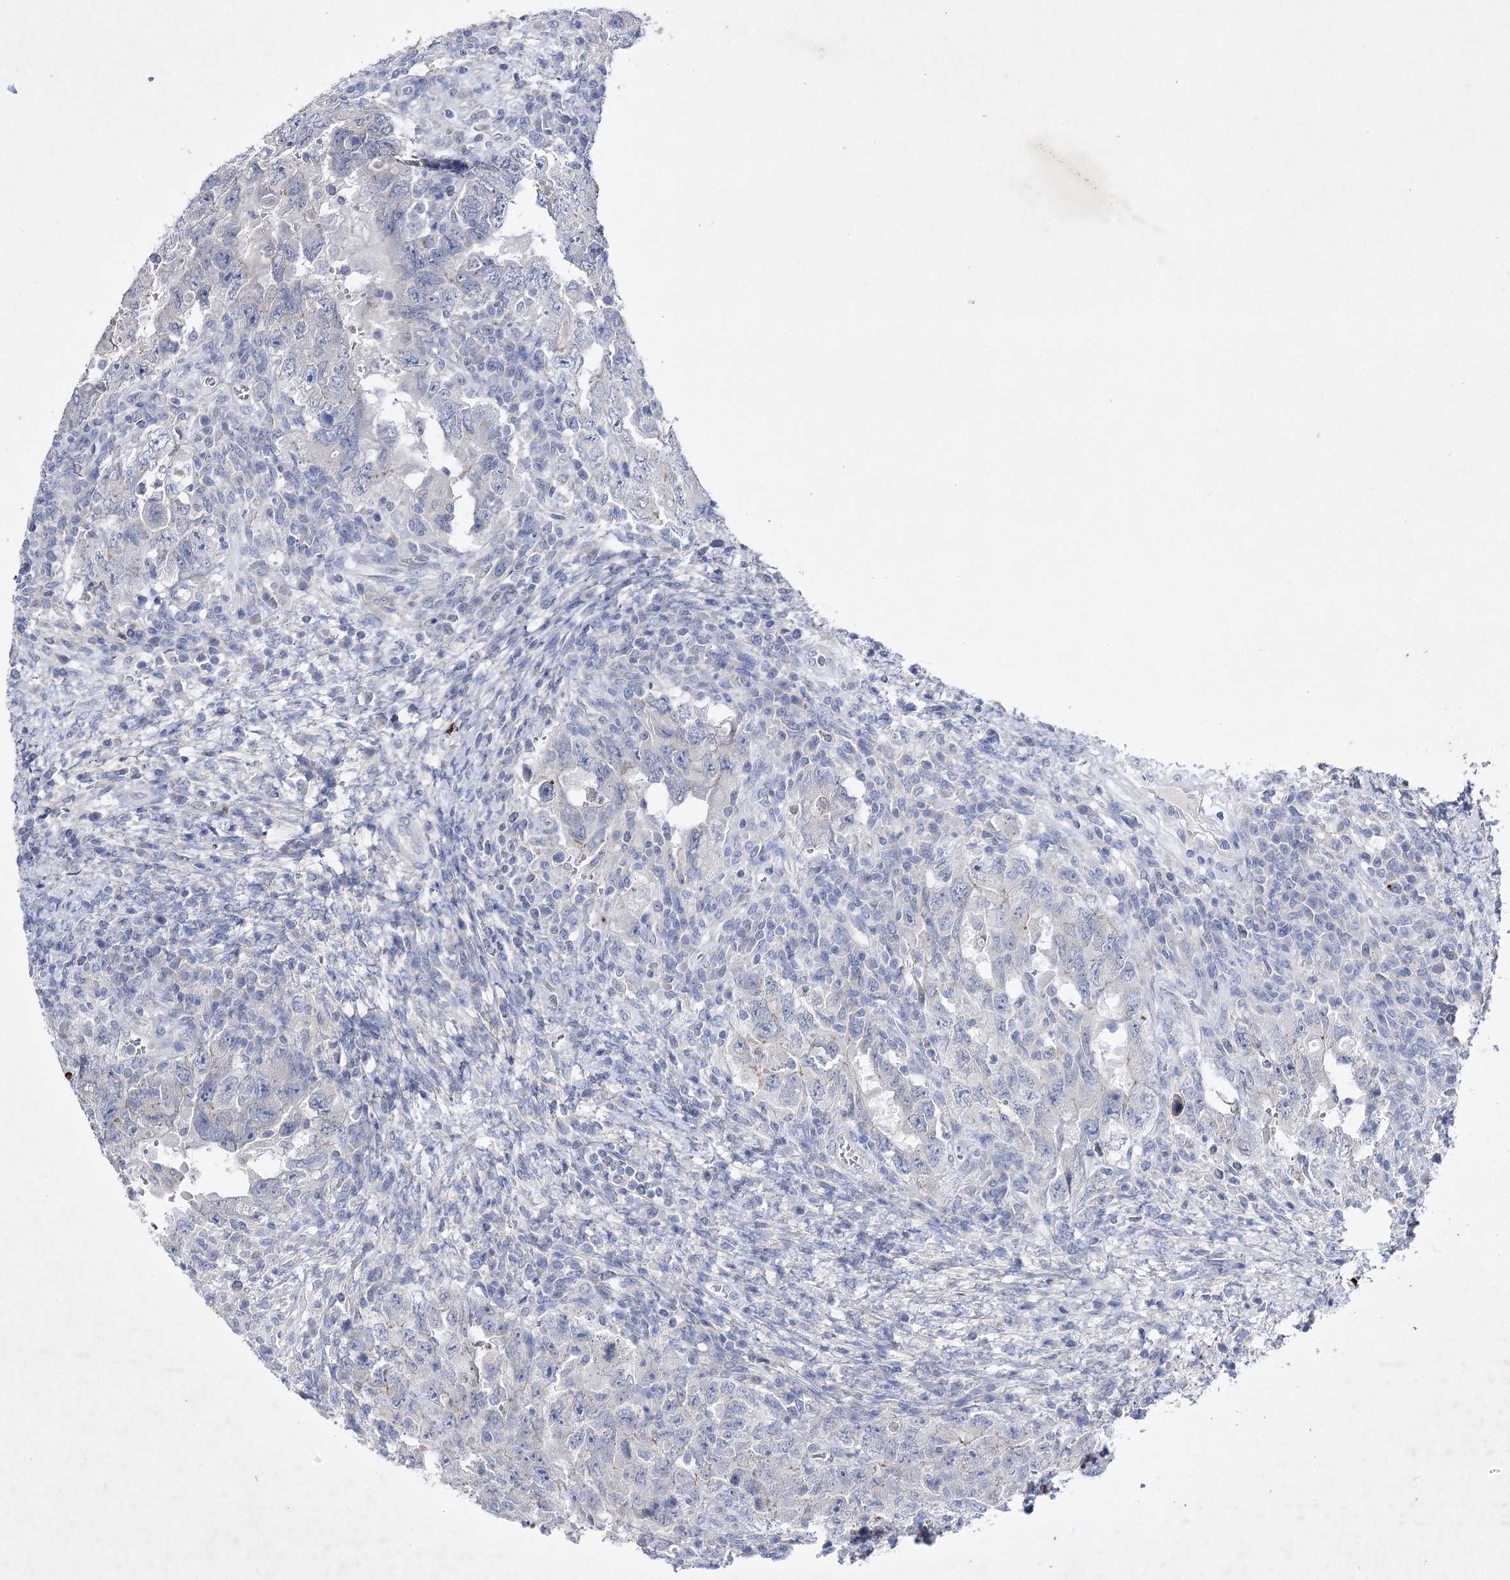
{"staining": {"intensity": "negative", "quantity": "none", "location": "none"}, "tissue": "testis cancer", "cell_type": "Tumor cells", "image_type": "cancer", "snomed": [{"axis": "morphology", "description": "Carcinoma, Embryonal, NOS"}, {"axis": "topography", "description": "Testis"}], "caption": "Embryonal carcinoma (testis) stained for a protein using immunohistochemistry (IHC) demonstrates no expression tumor cells.", "gene": "COX15", "patient": {"sex": "male", "age": 26}}